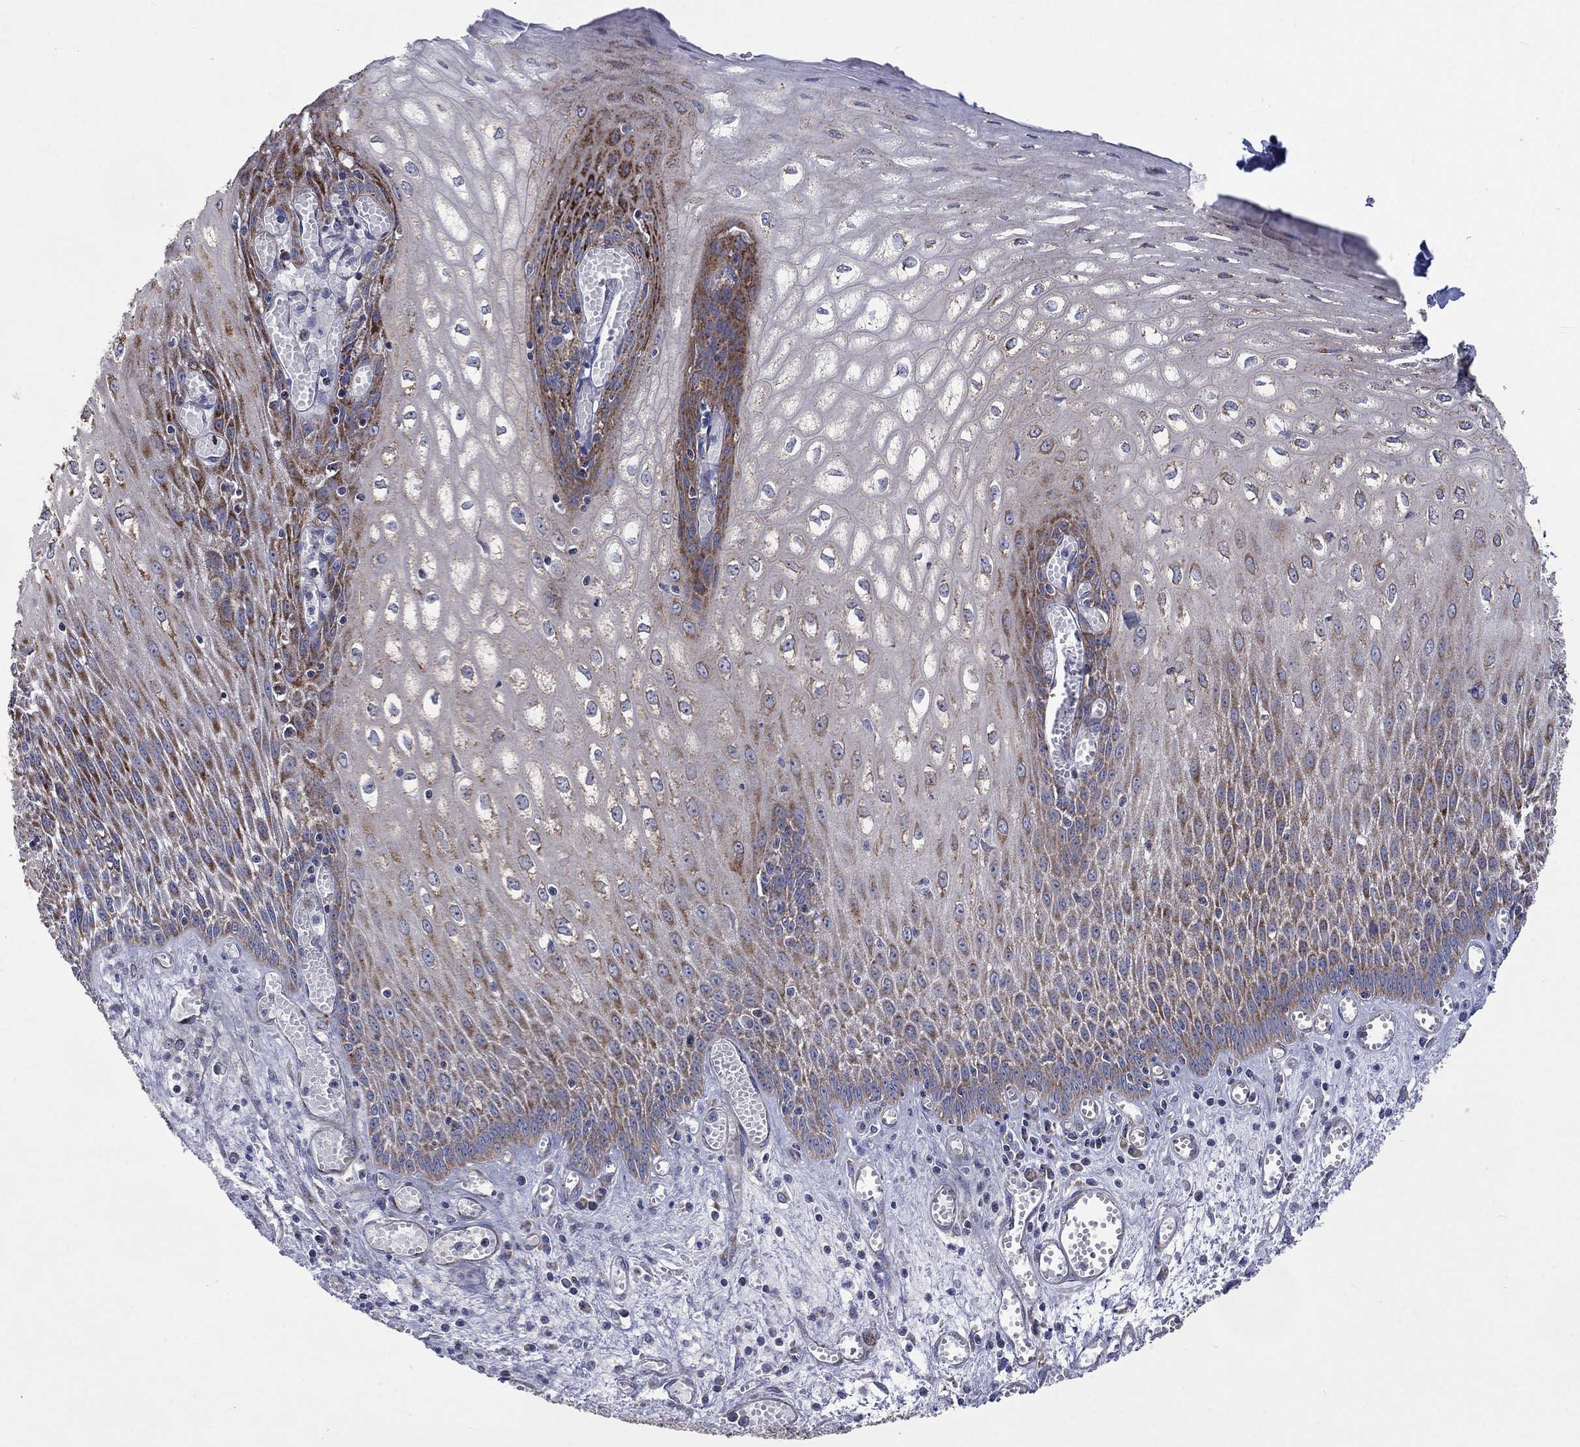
{"staining": {"intensity": "strong", "quantity": "<25%", "location": "cytoplasmic/membranous"}, "tissue": "esophagus", "cell_type": "Squamous epithelial cells", "image_type": "normal", "snomed": [{"axis": "morphology", "description": "Normal tissue, NOS"}, {"axis": "topography", "description": "Esophagus"}], "caption": "The immunohistochemical stain highlights strong cytoplasmic/membranous staining in squamous epithelial cells of unremarkable esophagus. (brown staining indicates protein expression, while blue staining denotes nuclei).", "gene": "RPLP0", "patient": {"sex": "male", "age": 58}}